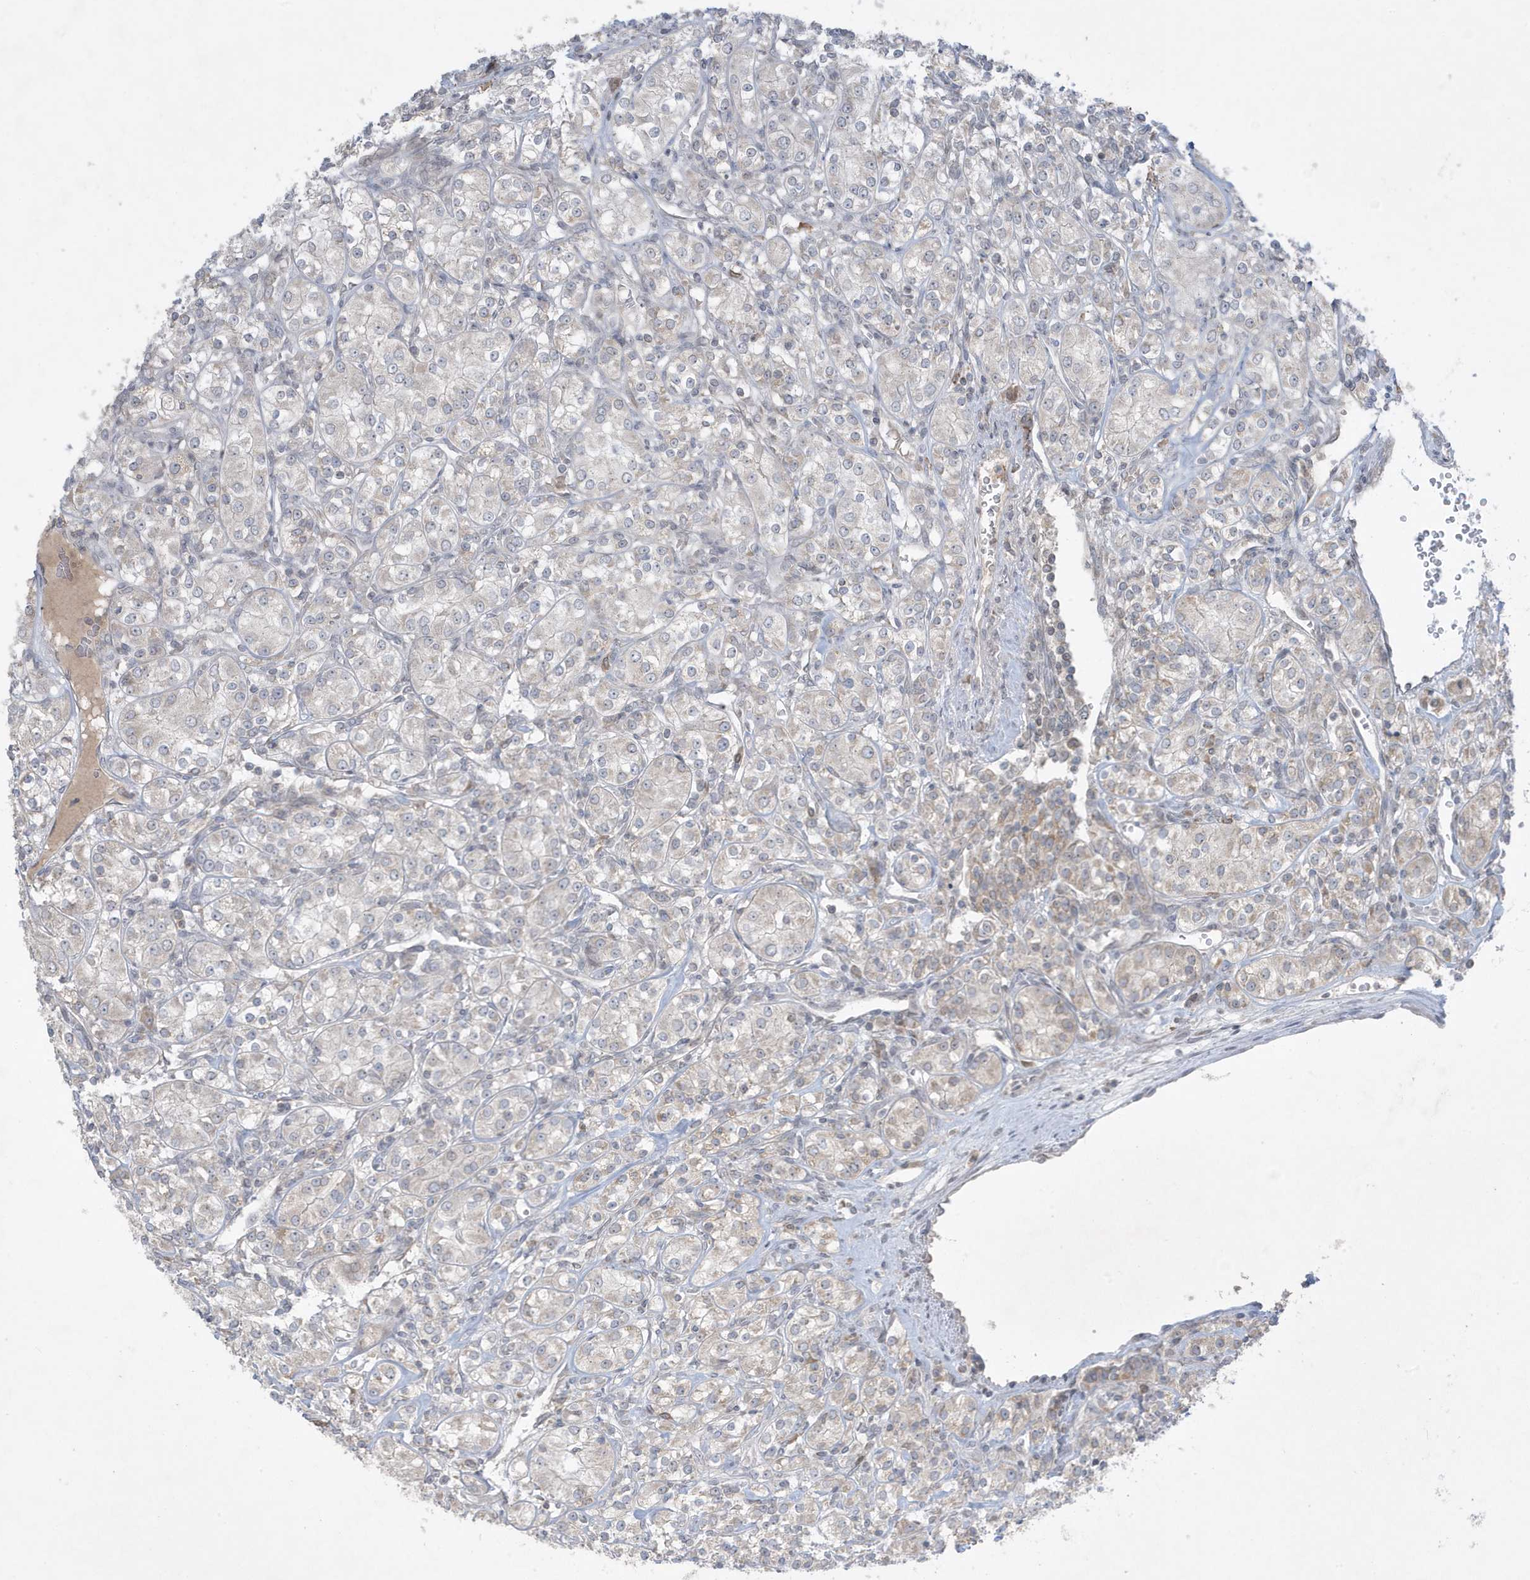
{"staining": {"intensity": "weak", "quantity": "<25%", "location": "cytoplasmic/membranous"}, "tissue": "renal cancer", "cell_type": "Tumor cells", "image_type": "cancer", "snomed": [{"axis": "morphology", "description": "Adenocarcinoma, NOS"}, {"axis": "topography", "description": "Kidney"}], "caption": "Immunohistochemical staining of human adenocarcinoma (renal) exhibits no significant positivity in tumor cells.", "gene": "FNDC1", "patient": {"sex": "male", "age": 77}}